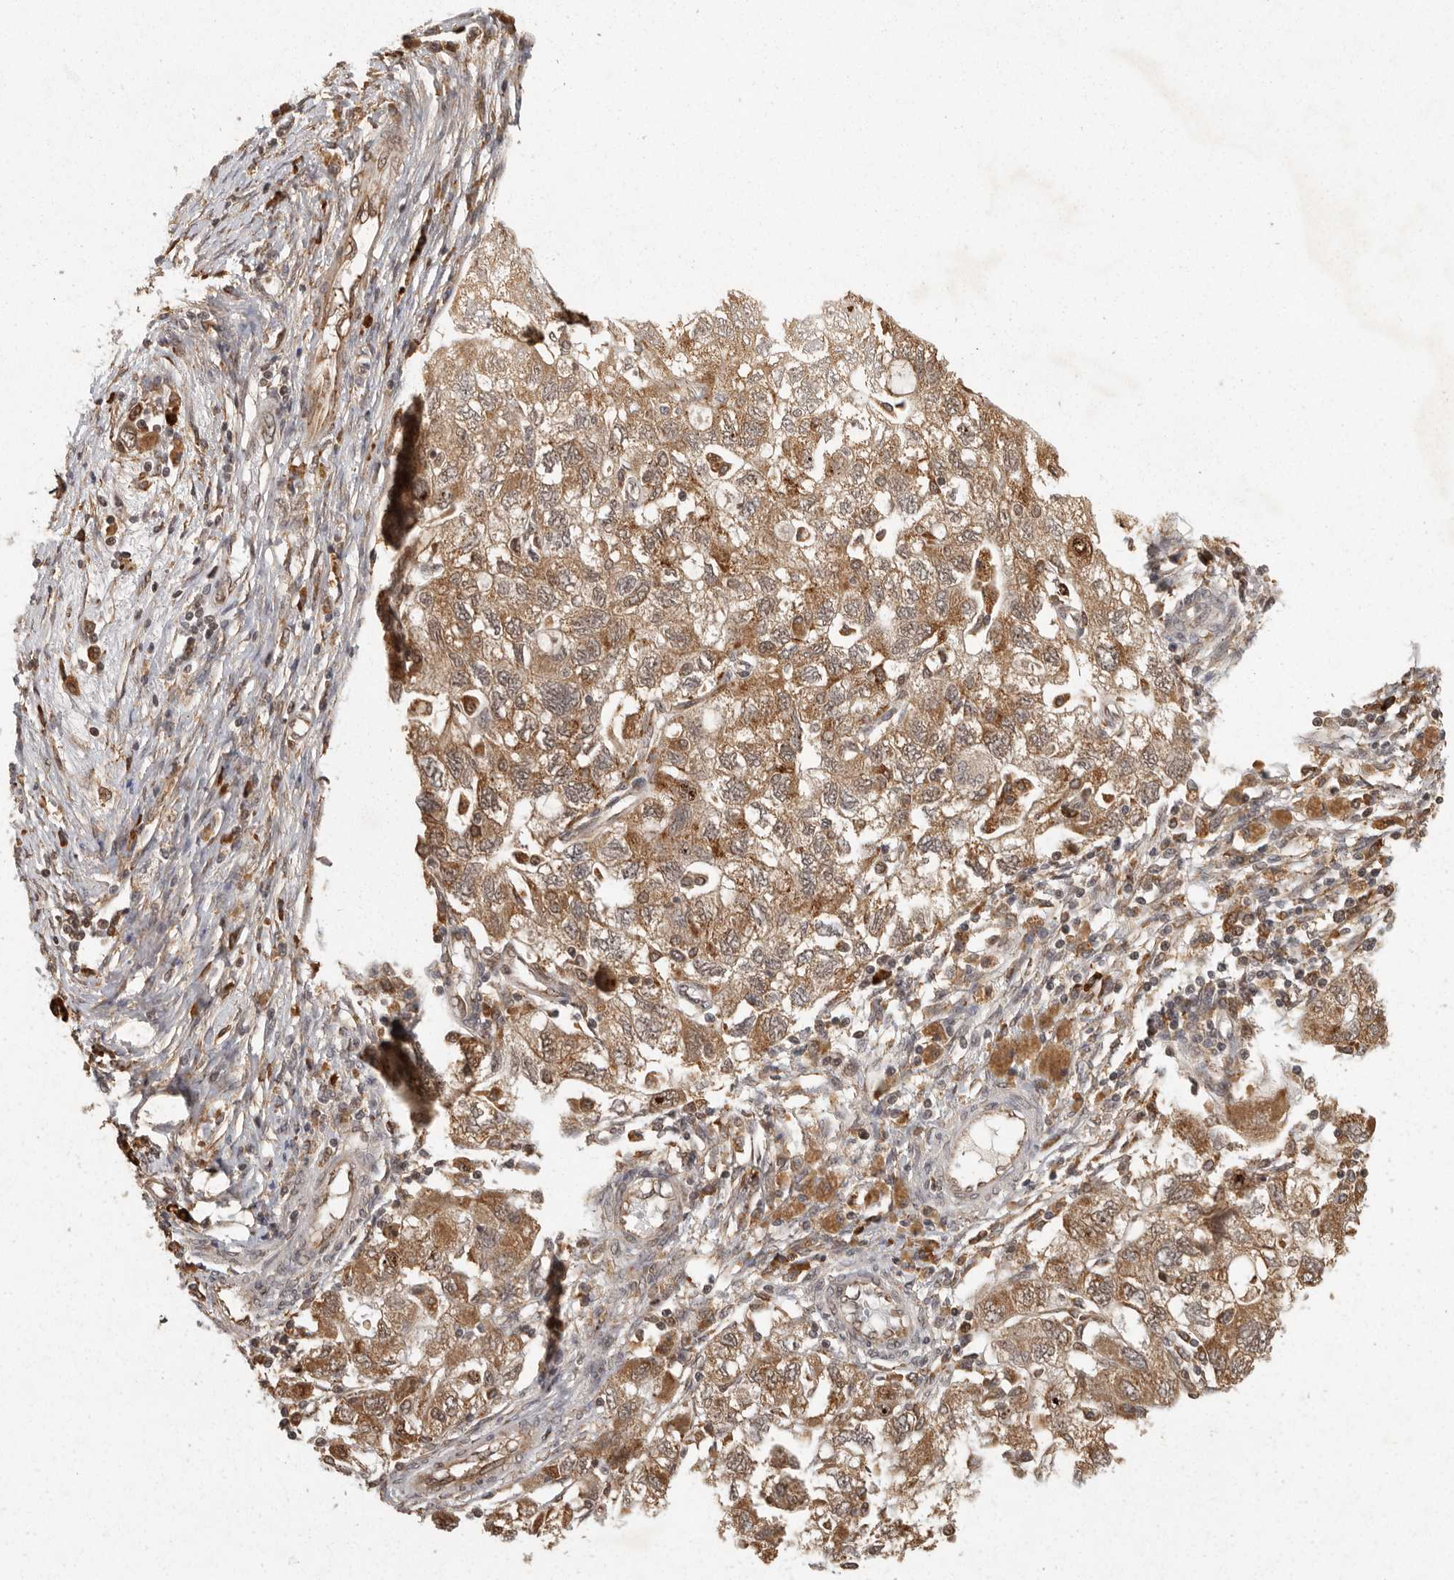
{"staining": {"intensity": "moderate", "quantity": ">75%", "location": "cytoplasmic/membranous,nuclear"}, "tissue": "ovarian cancer", "cell_type": "Tumor cells", "image_type": "cancer", "snomed": [{"axis": "morphology", "description": "Carcinoma, NOS"}, {"axis": "morphology", "description": "Cystadenocarcinoma, serous, NOS"}, {"axis": "topography", "description": "Ovary"}], "caption": "A medium amount of moderate cytoplasmic/membranous and nuclear positivity is present in approximately >75% of tumor cells in carcinoma (ovarian) tissue.", "gene": "ZNF83", "patient": {"sex": "female", "age": 69}}